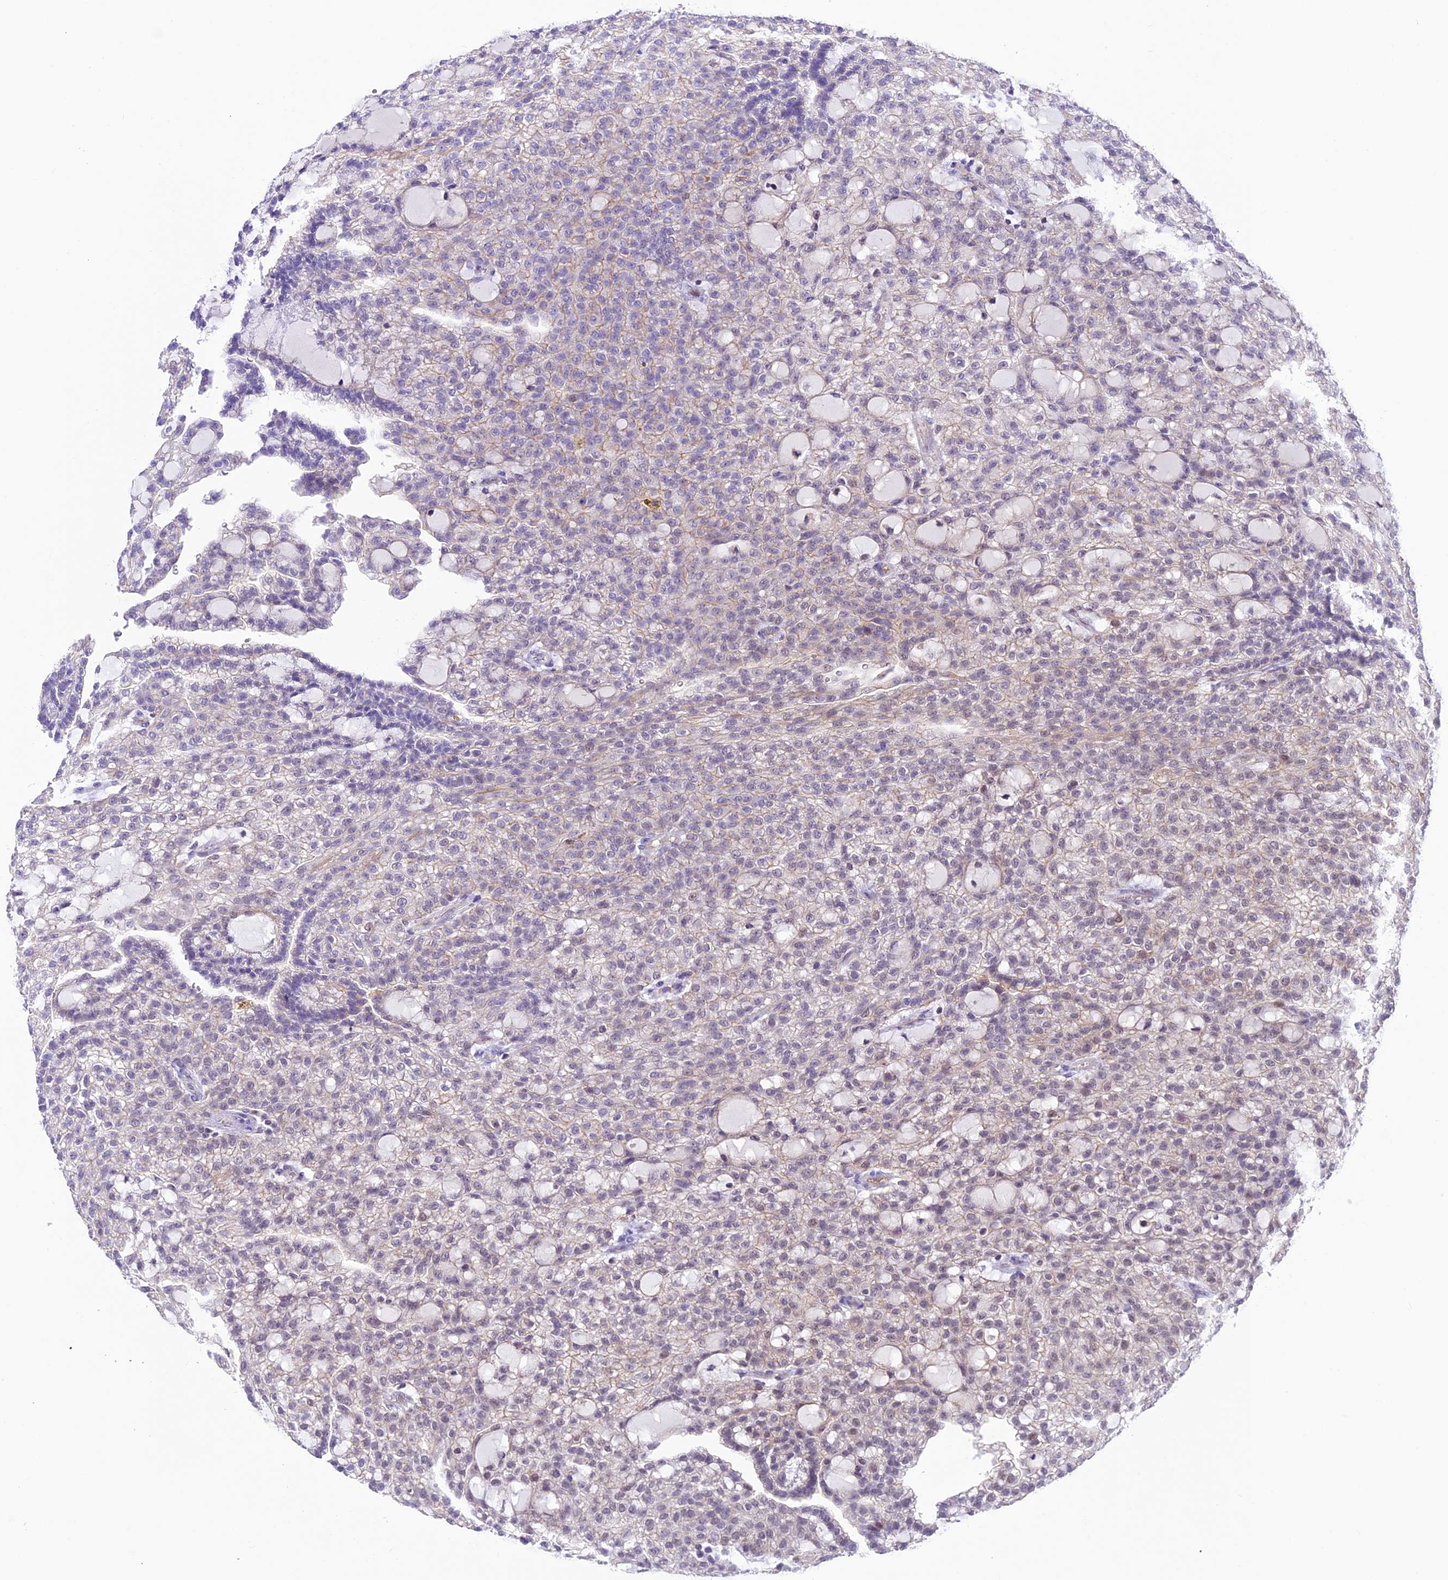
{"staining": {"intensity": "moderate", "quantity": "25%-75%", "location": "nuclear"}, "tissue": "renal cancer", "cell_type": "Tumor cells", "image_type": "cancer", "snomed": [{"axis": "morphology", "description": "Adenocarcinoma, NOS"}, {"axis": "topography", "description": "Kidney"}], "caption": "This micrograph demonstrates immunohistochemistry staining of human renal cancer (adenocarcinoma), with medium moderate nuclear staining in approximately 25%-75% of tumor cells.", "gene": "SHKBP1", "patient": {"sex": "male", "age": 63}}